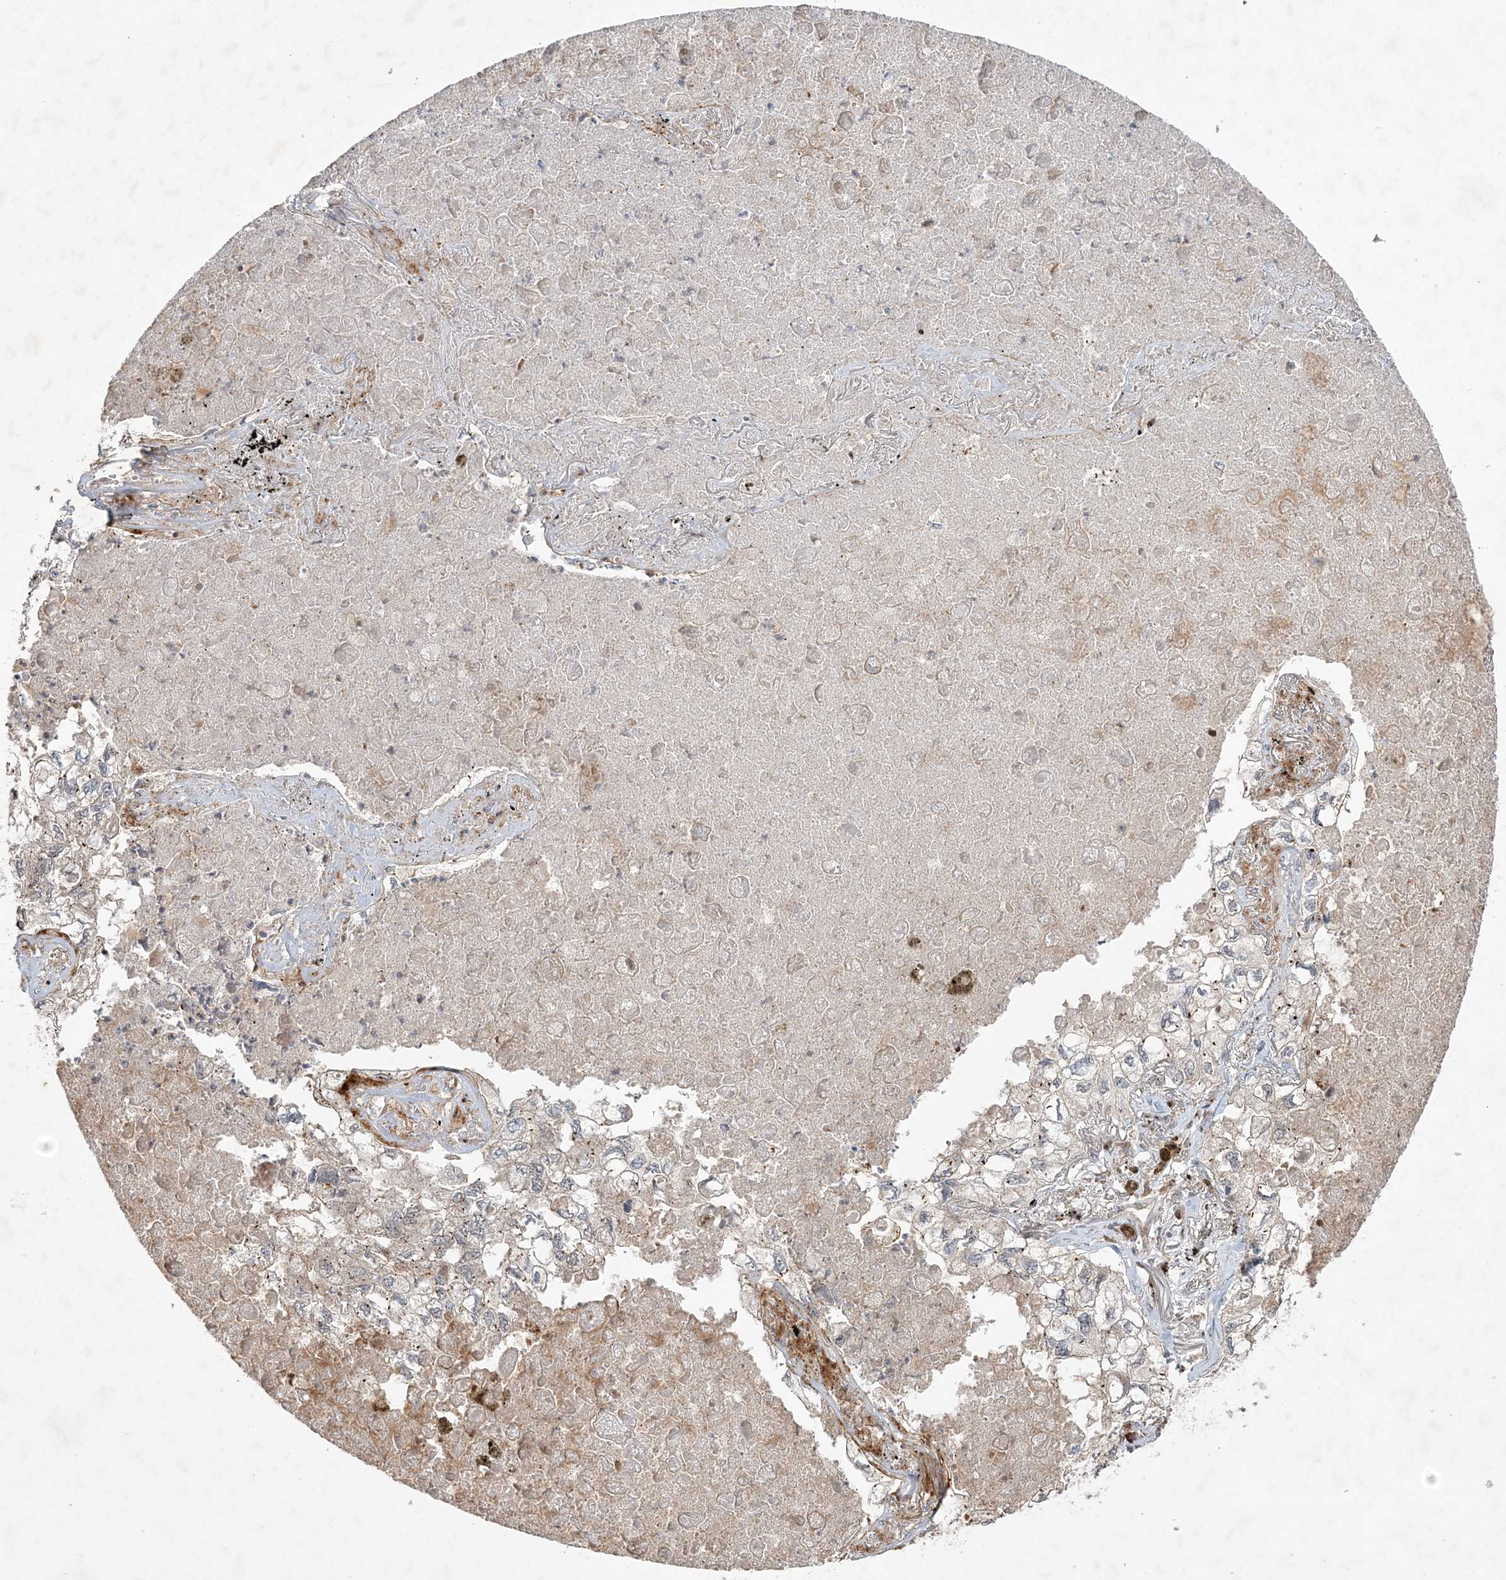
{"staining": {"intensity": "weak", "quantity": ">75%", "location": "cytoplasmic/membranous"}, "tissue": "lung cancer", "cell_type": "Tumor cells", "image_type": "cancer", "snomed": [{"axis": "morphology", "description": "Adenocarcinoma, NOS"}, {"axis": "topography", "description": "Lung"}], "caption": "Immunohistochemistry histopathology image of human adenocarcinoma (lung) stained for a protein (brown), which exhibits low levels of weak cytoplasmic/membranous staining in about >75% of tumor cells.", "gene": "UBTD2", "patient": {"sex": "male", "age": 65}}